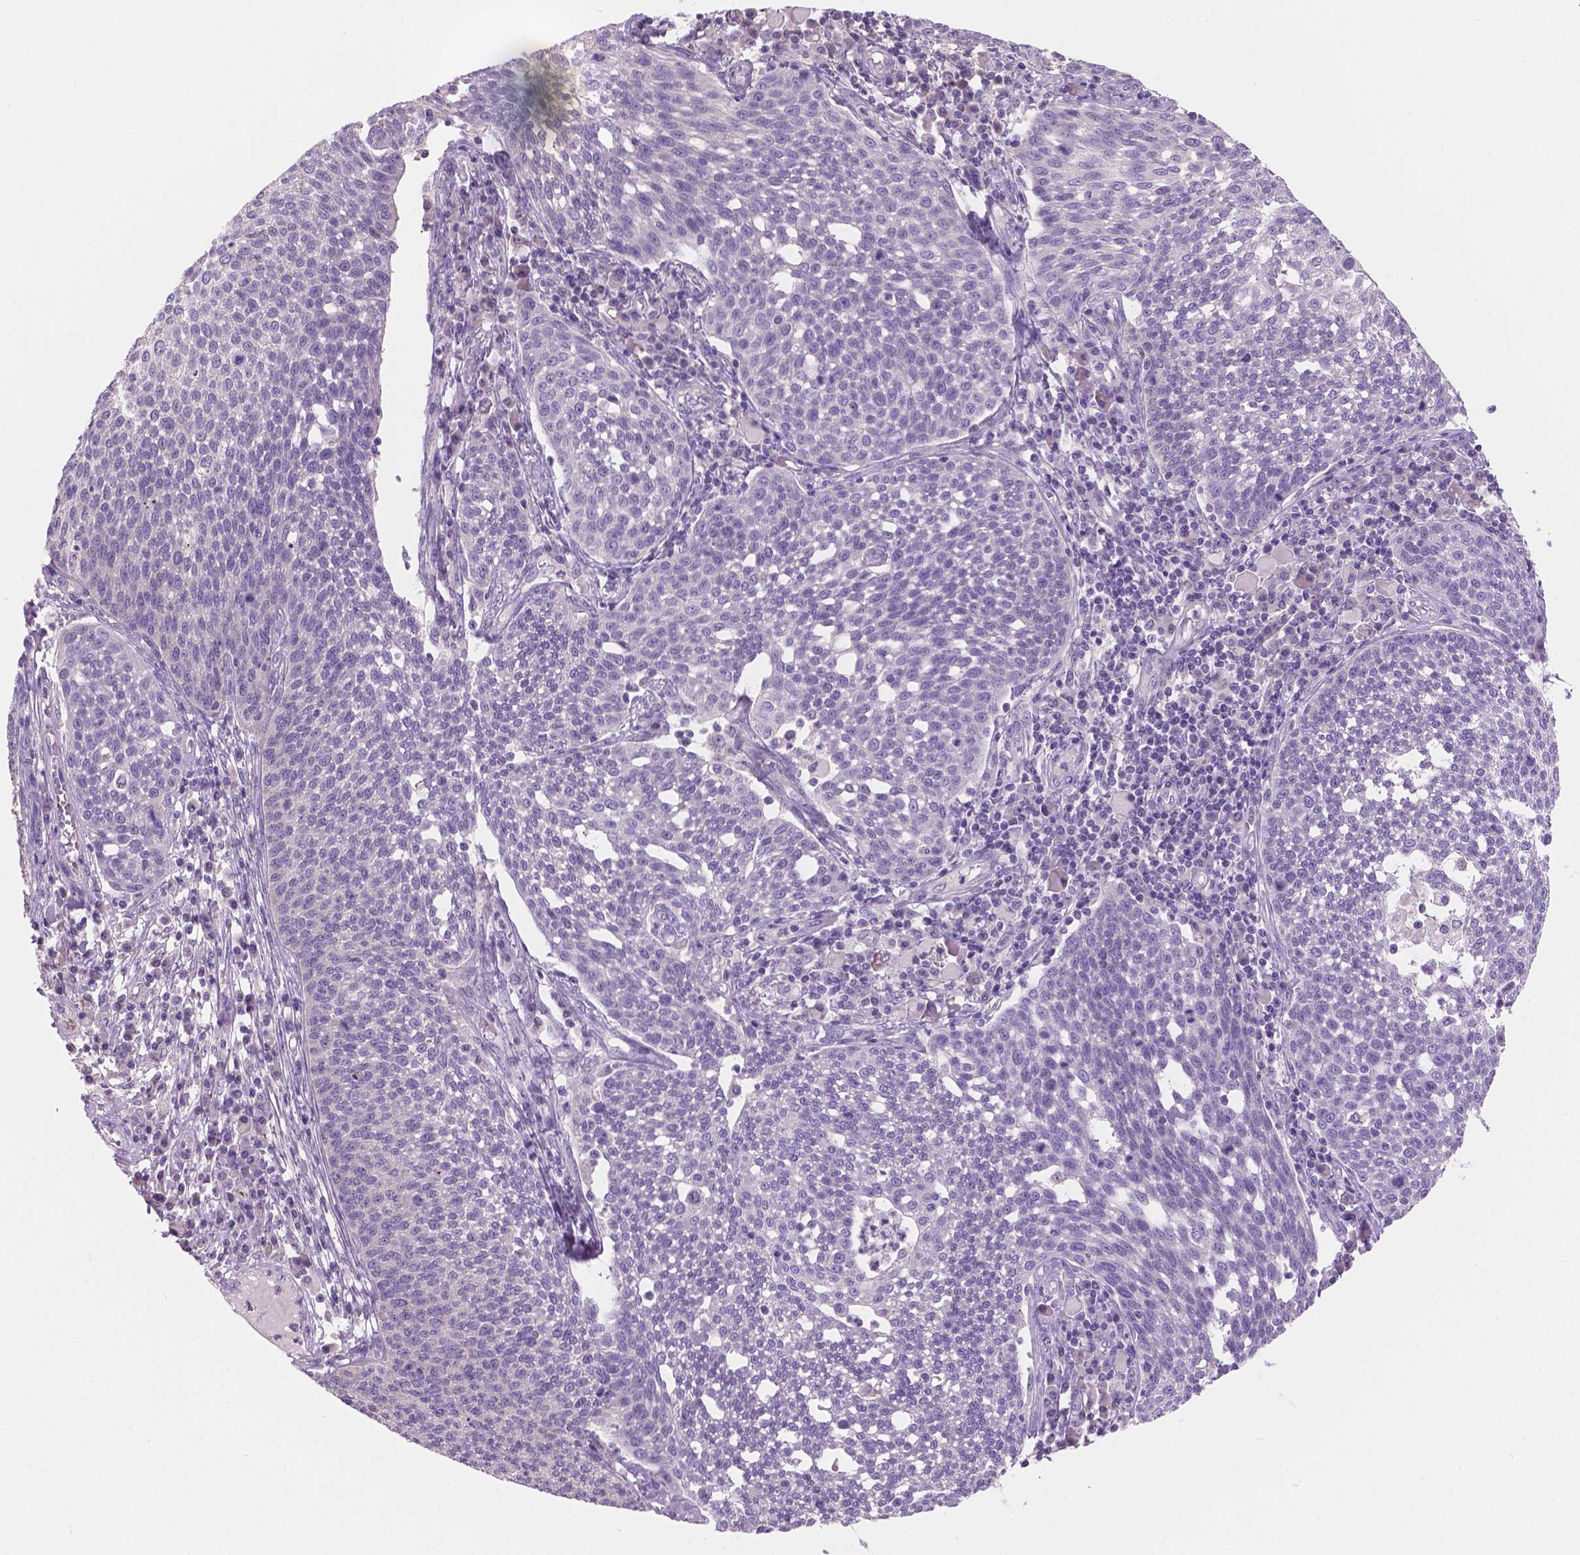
{"staining": {"intensity": "negative", "quantity": "none", "location": "none"}, "tissue": "cervical cancer", "cell_type": "Tumor cells", "image_type": "cancer", "snomed": [{"axis": "morphology", "description": "Squamous cell carcinoma, NOS"}, {"axis": "topography", "description": "Cervix"}], "caption": "Protein analysis of squamous cell carcinoma (cervical) displays no significant staining in tumor cells. The staining was performed using DAB (3,3'-diaminobenzidine) to visualize the protein expression in brown, while the nuclei were stained in blue with hematoxylin (Magnification: 20x).", "gene": "SBSN", "patient": {"sex": "female", "age": 34}}